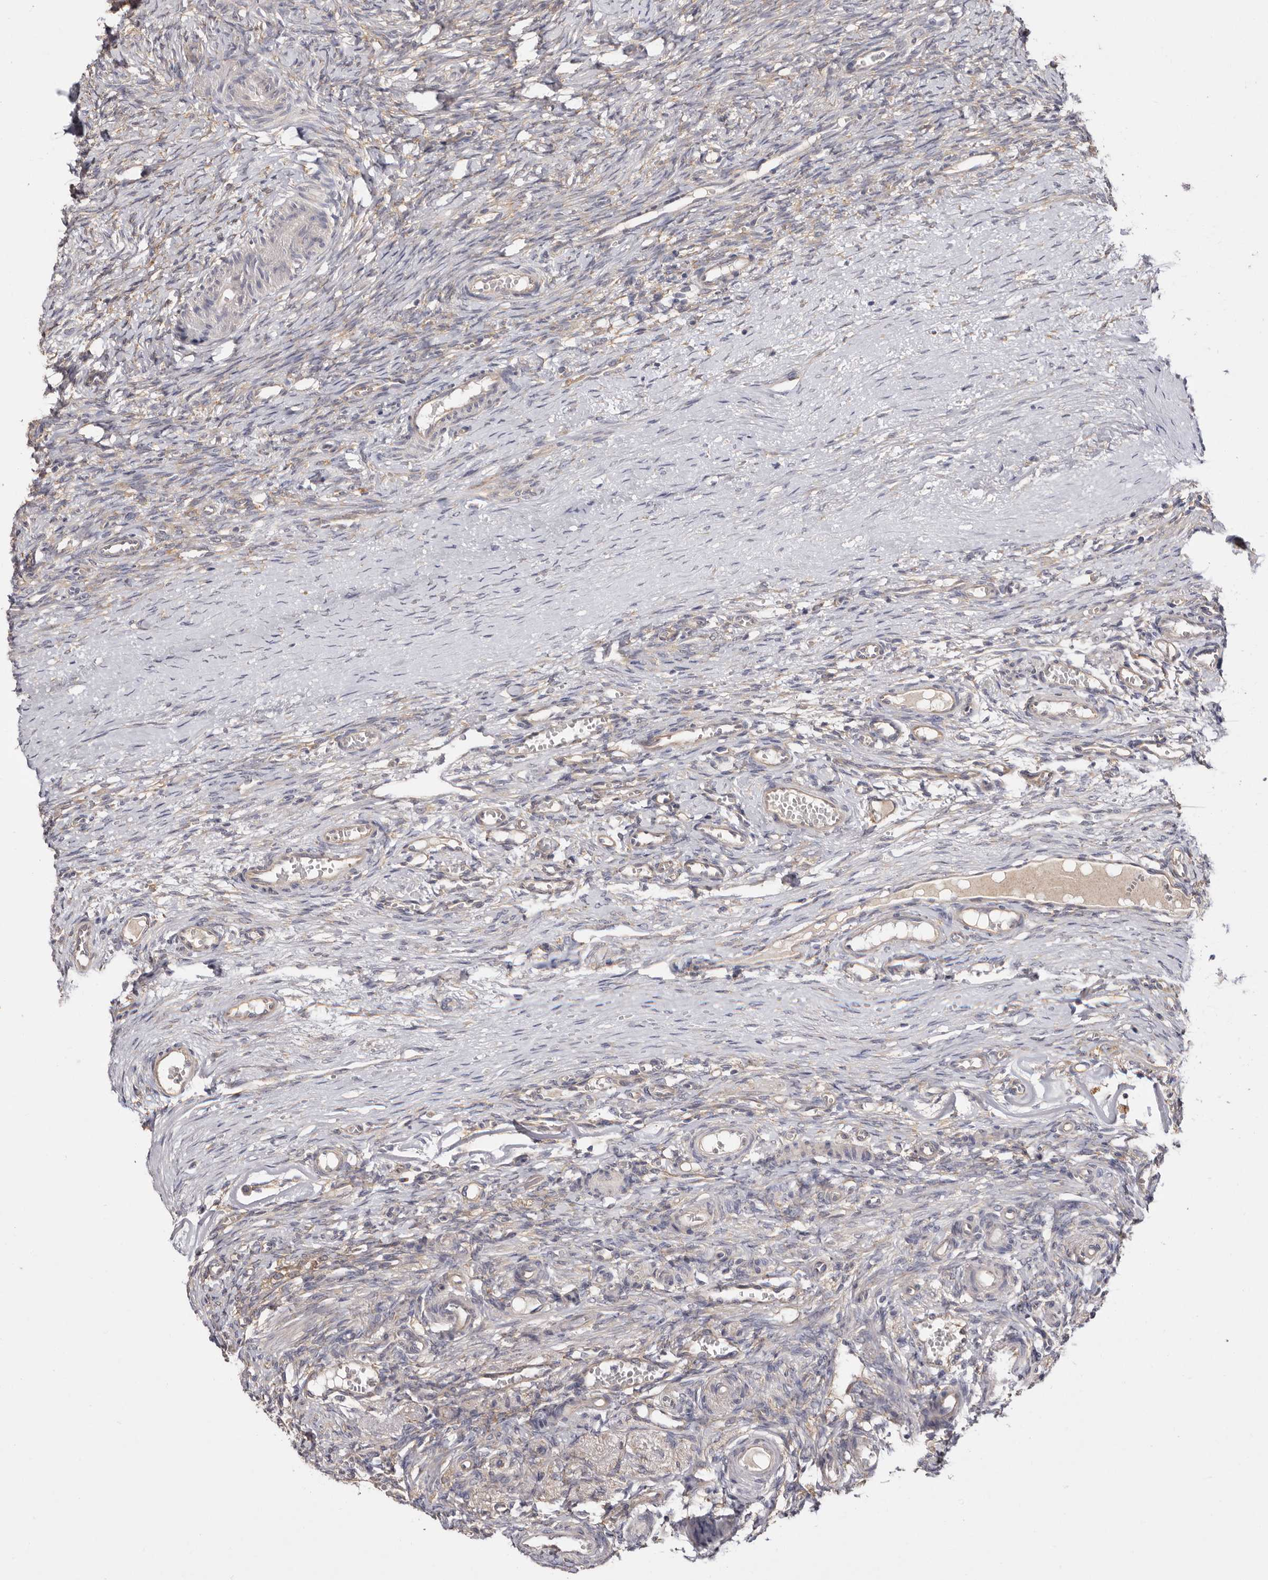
{"staining": {"intensity": "weak", "quantity": "<25%", "location": "cytoplasmic/membranous"}, "tissue": "ovary", "cell_type": "Ovarian stroma cells", "image_type": "normal", "snomed": [{"axis": "morphology", "description": "Adenocarcinoma, NOS"}, {"axis": "topography", "description": "Endometrium"}], "caption": "DAB immunohistochemical staining of benign ovary demonstrates no significant expression in ovarian stroma cells.", "gene": "FAM167B", "patient": {"sex": "female", "age": 32}}